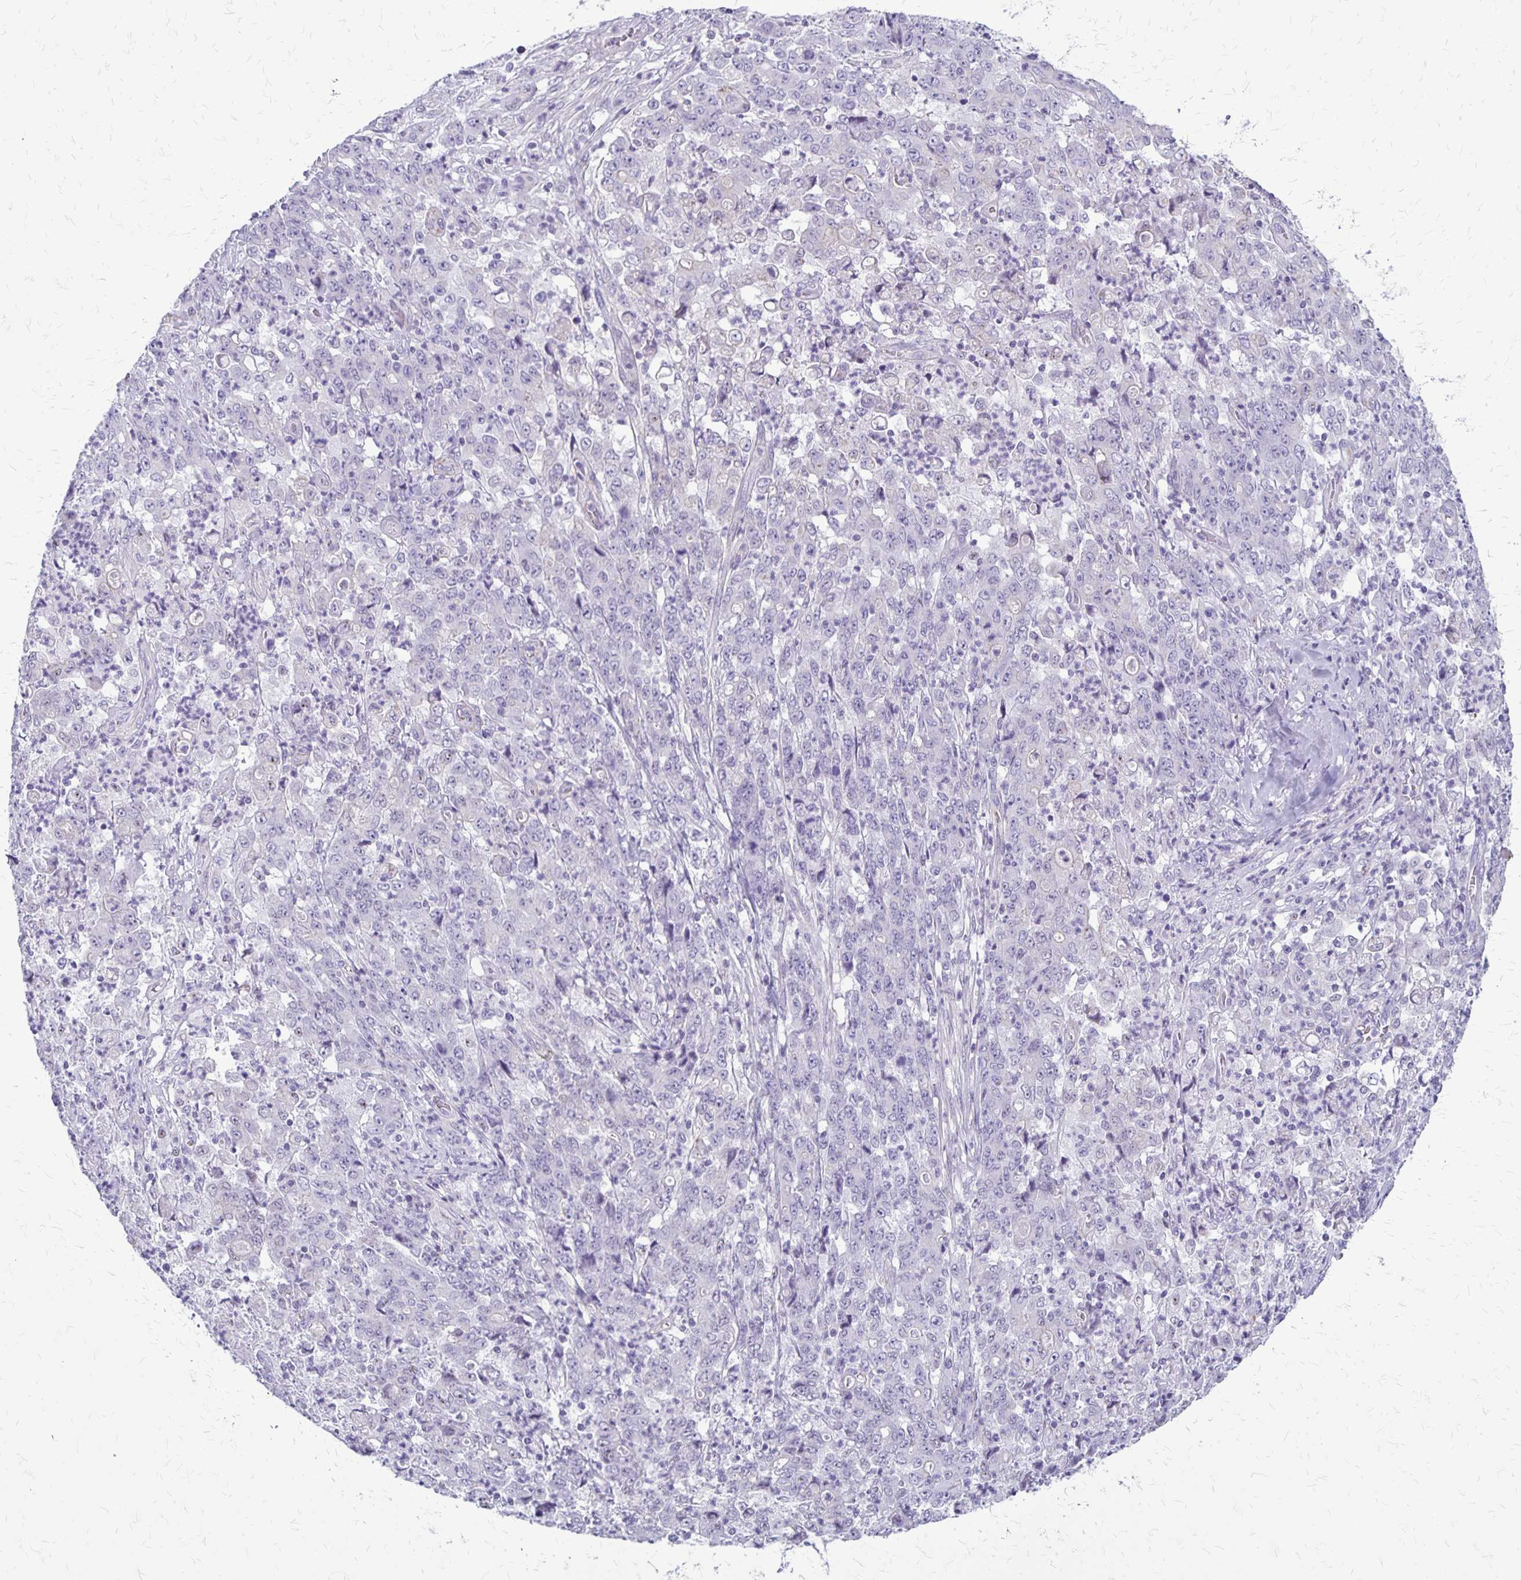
{"staining": {"intensity": "negative", "quantity": "none", "location": "none"}, "tissue": "stomach cancer", "cell_type": "Tumor cells", "image_type": "cancer", "snomed": [{"axis": "morphology", "description": "Adenocarcinoma, NOS"}, {"axis": "topography", "description": "Stomach, lower"}], "caption": "IHC of human stomach cancer (adenocarcinoma) displays no expression in tumor cells.", "gene": "GP9", "patient": {"sex": "female", "age": 71}}